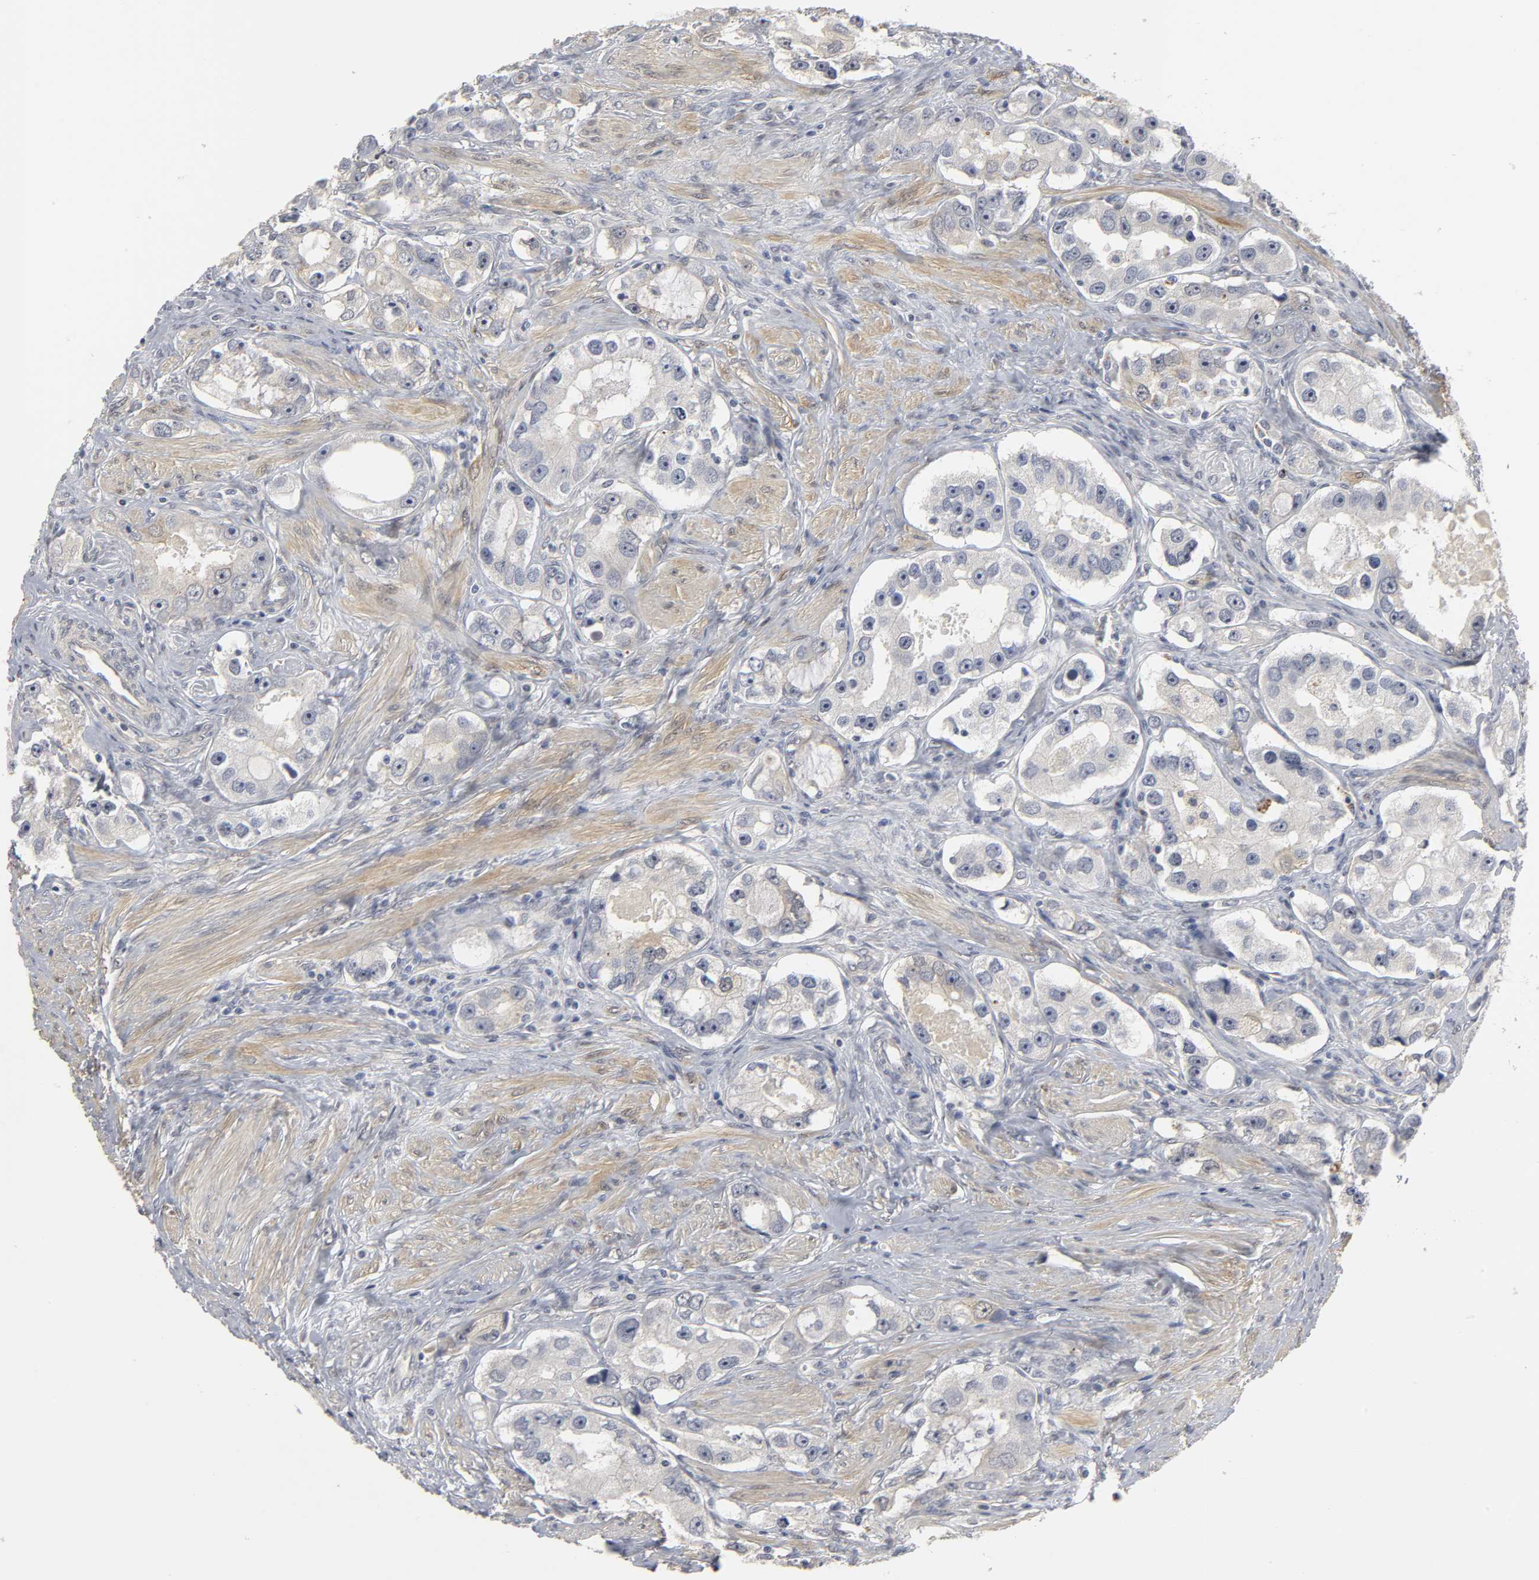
{"staining": {"intensity": "negative", "quantity": "none", "location": "none"}, "tissue": "prostate cancer", "cell_type": "Tumor cells", "image_type": "cancer", "snomed": [{"axis": "morphology", "description": "Adenocarcinoma, High grade"}, {"axis": "topography", "description": "Prostate"}], "caption": "Prostate cancer (adenocarcinoma (high-grade)) stained for a protein using immunohistochemistry (IHC) shows no staining tumor cells.", "gene": "PDLIM3", "patient": {"sex": "male", "age": 63}}